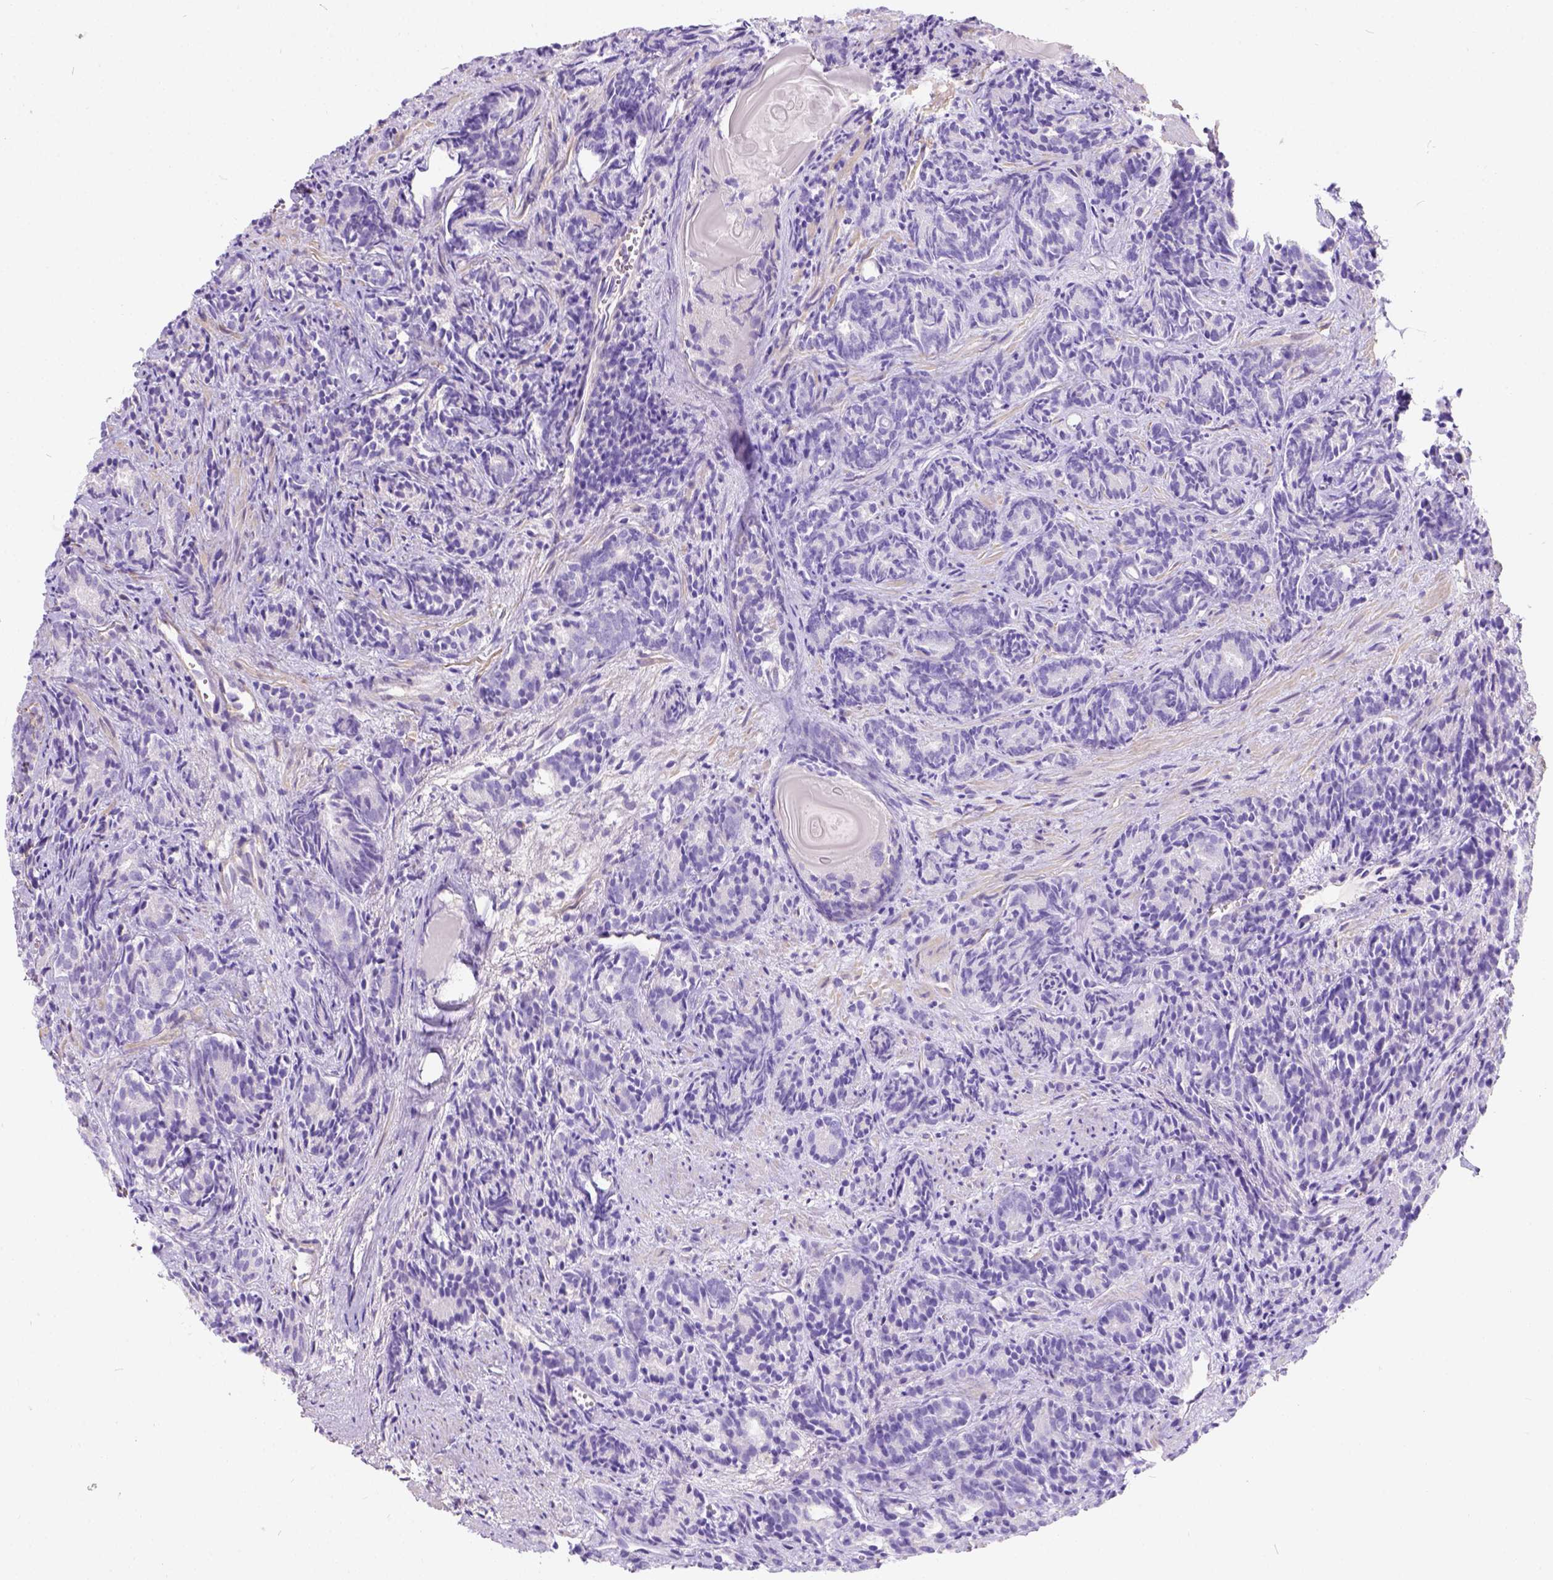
{"staining": {"intensity": "negative", "quantity": "none", "location": "none"}, "tissue": "prostate cancer", "cell_type": "Tumor cells", "image_type": "cancer", "snomed": [{"axis": "morphology", "description": "Adenocarcinoma, High grade"}, {"axis": "topography", "description": "Prostate"}], "caption": "The micrograph exhibits no significant positivity in tumor cells of prostate cancer.", "gene": "PHF7", "patient": {"sex": "male", "age": 84}}